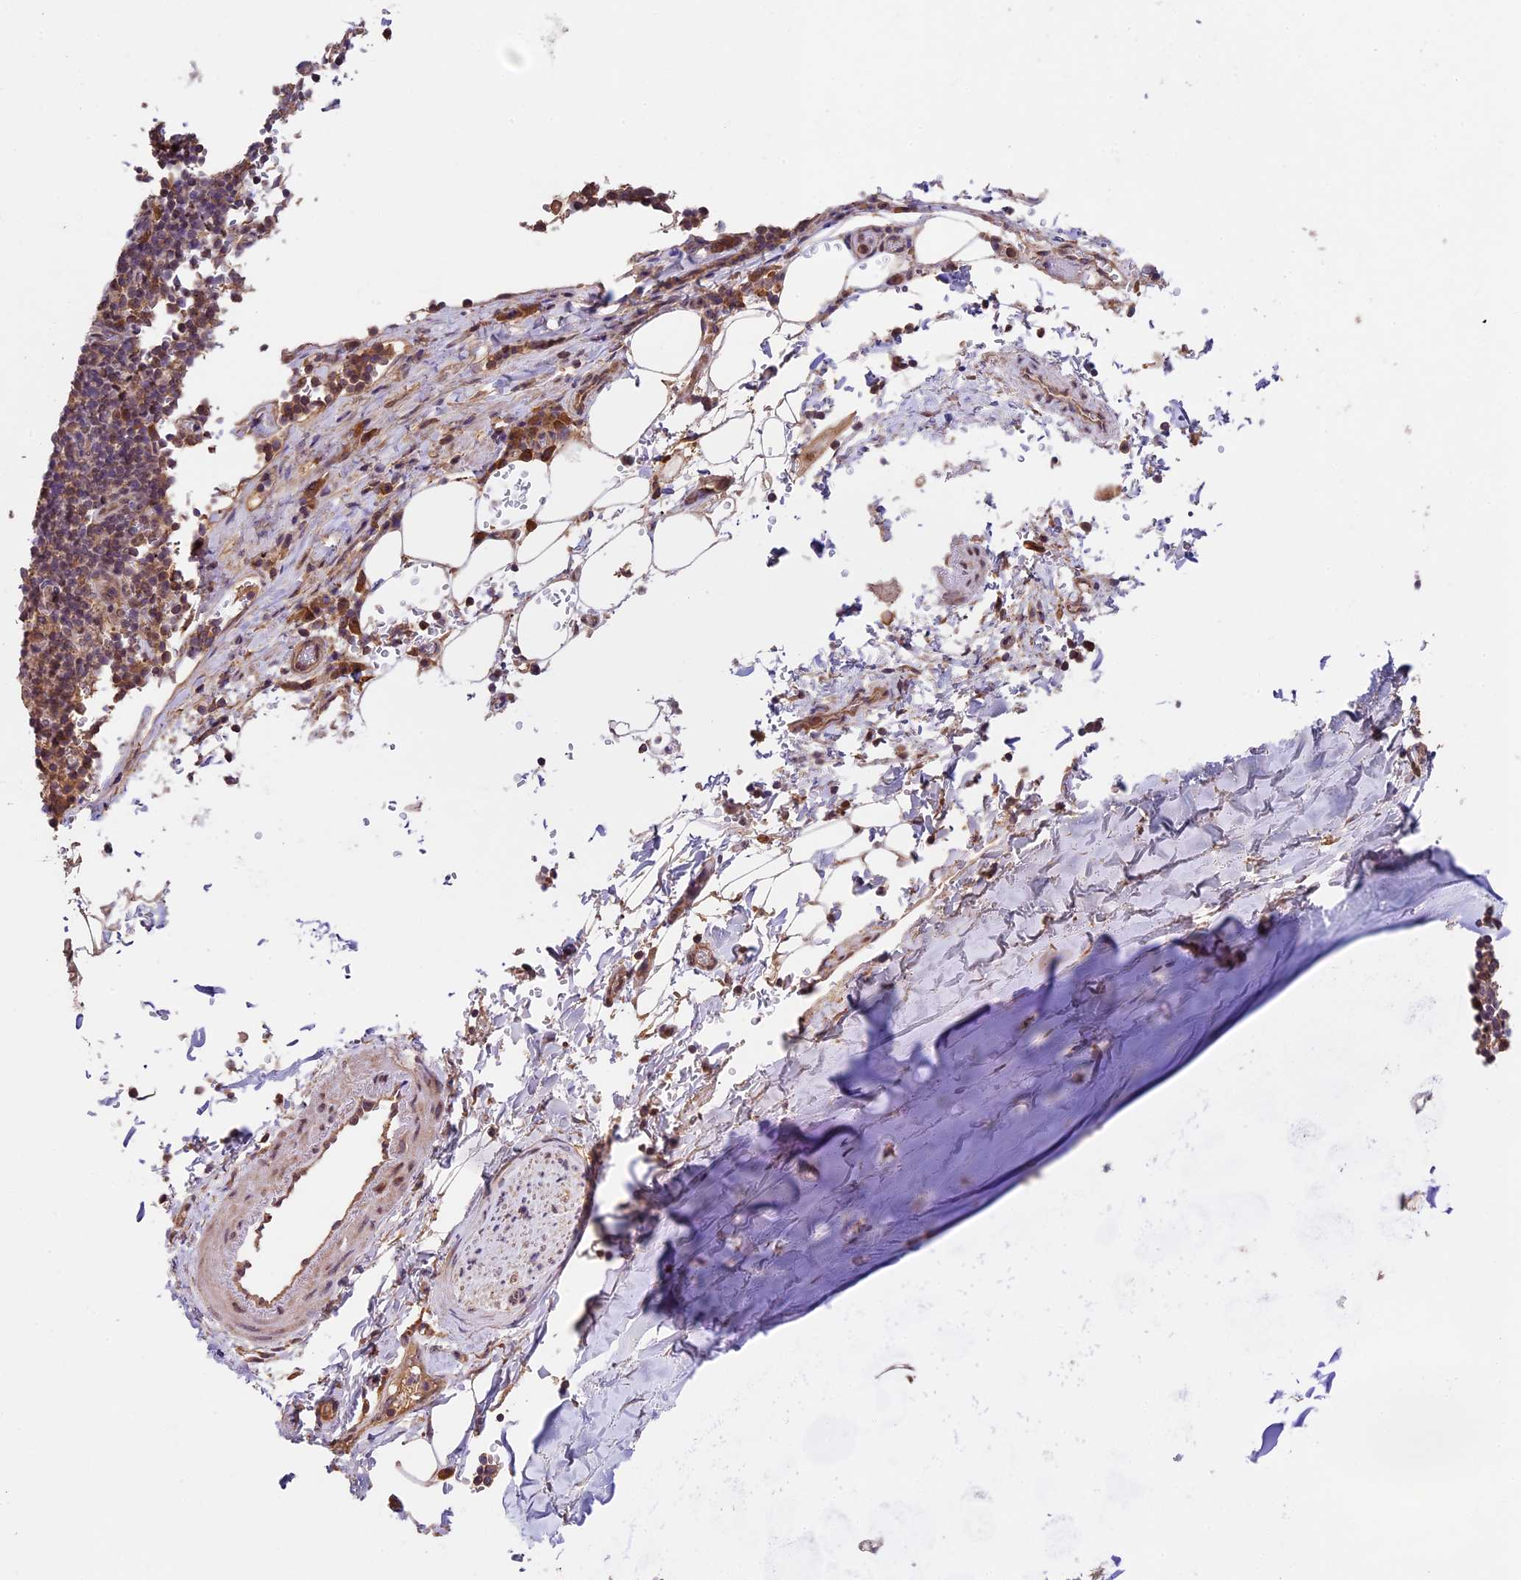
{"staining": {"intensity": "weak", "quantity": ">75%", "location": "cytoplasmic/membranous"}, "tissue": "adipose tissue", "cell_type": "Adipocytes", "image_type": "normal", "snomed": [{"axis": "morphology", "description": "Normal tissue, NOS"}, {"axis": "topography", "description": "Lymph node"}, {"axis": "topography", "description": "Cartilage tissue"}, {"axis": "topography", "description": "Bronchus"}], "caption": "Adipocytes display low levels of weak cytoplasmic/membranous expression in approximately >75% of cells in unremarkable adipose tissue.", "gene": "SBNO2", "patient": {"sex": "male", "age": 63}}